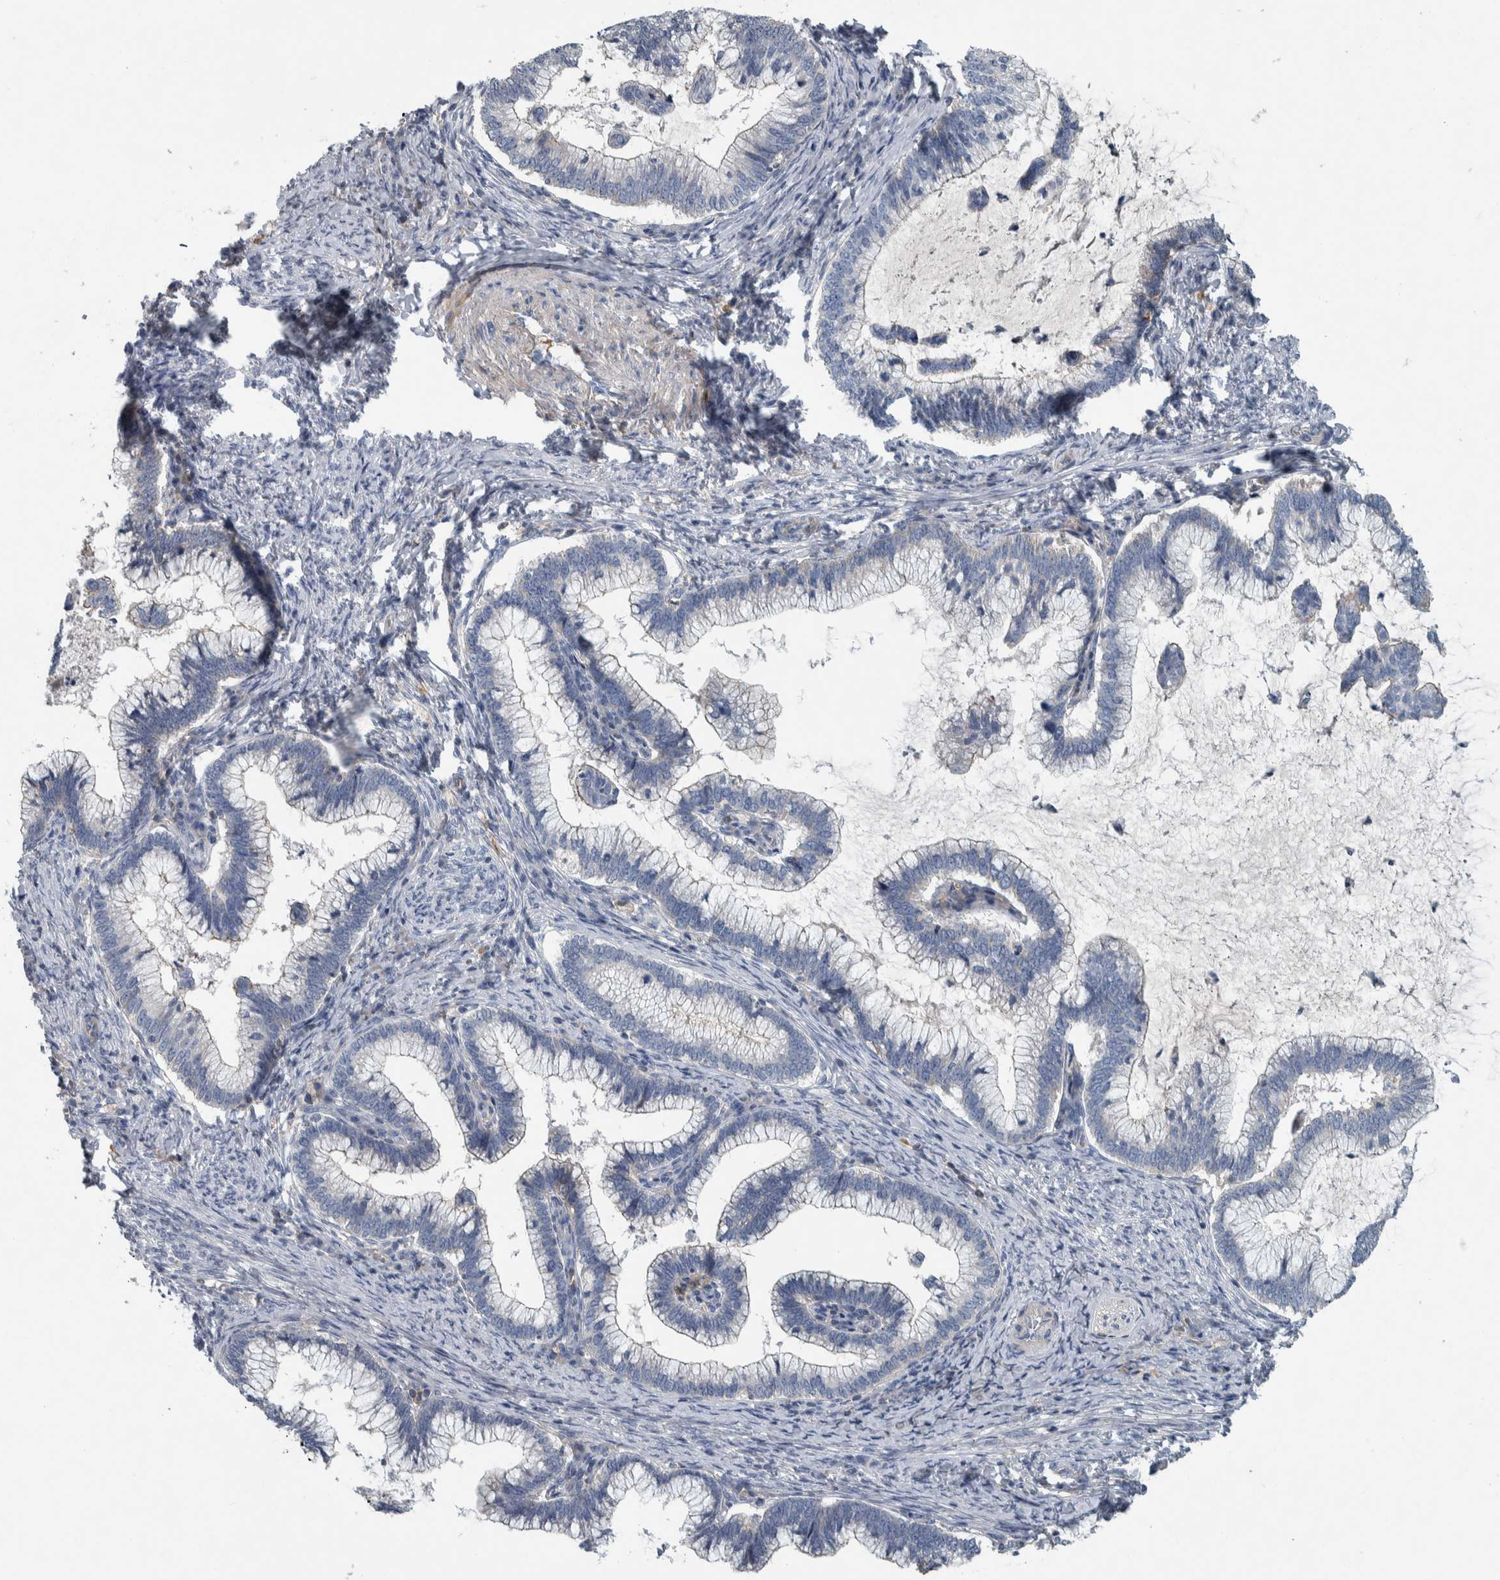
{"staining": {"intensity": "negative", "quantity": "none", "location": "none"}, "tissue": "cervical cancer", "cell_type": "Tumor cells", "image_type": "cancer", "snomed": [{"axis": "morphology", "description": "Adenocarcinoma, NOS"}, {"axis": "topography", "description": "Cervix"}], "caption": "Cervical cancer was stained to show a protein in brown. There is no significant expression in tumor cells. The staining is performed using DAB (3,3'-diaminobenzidine) brown chromogen with nuclei counter-stained in using hematoxylin.", "gene": "SERPINC1", "patient": {"sex": "female", "age": 36}}